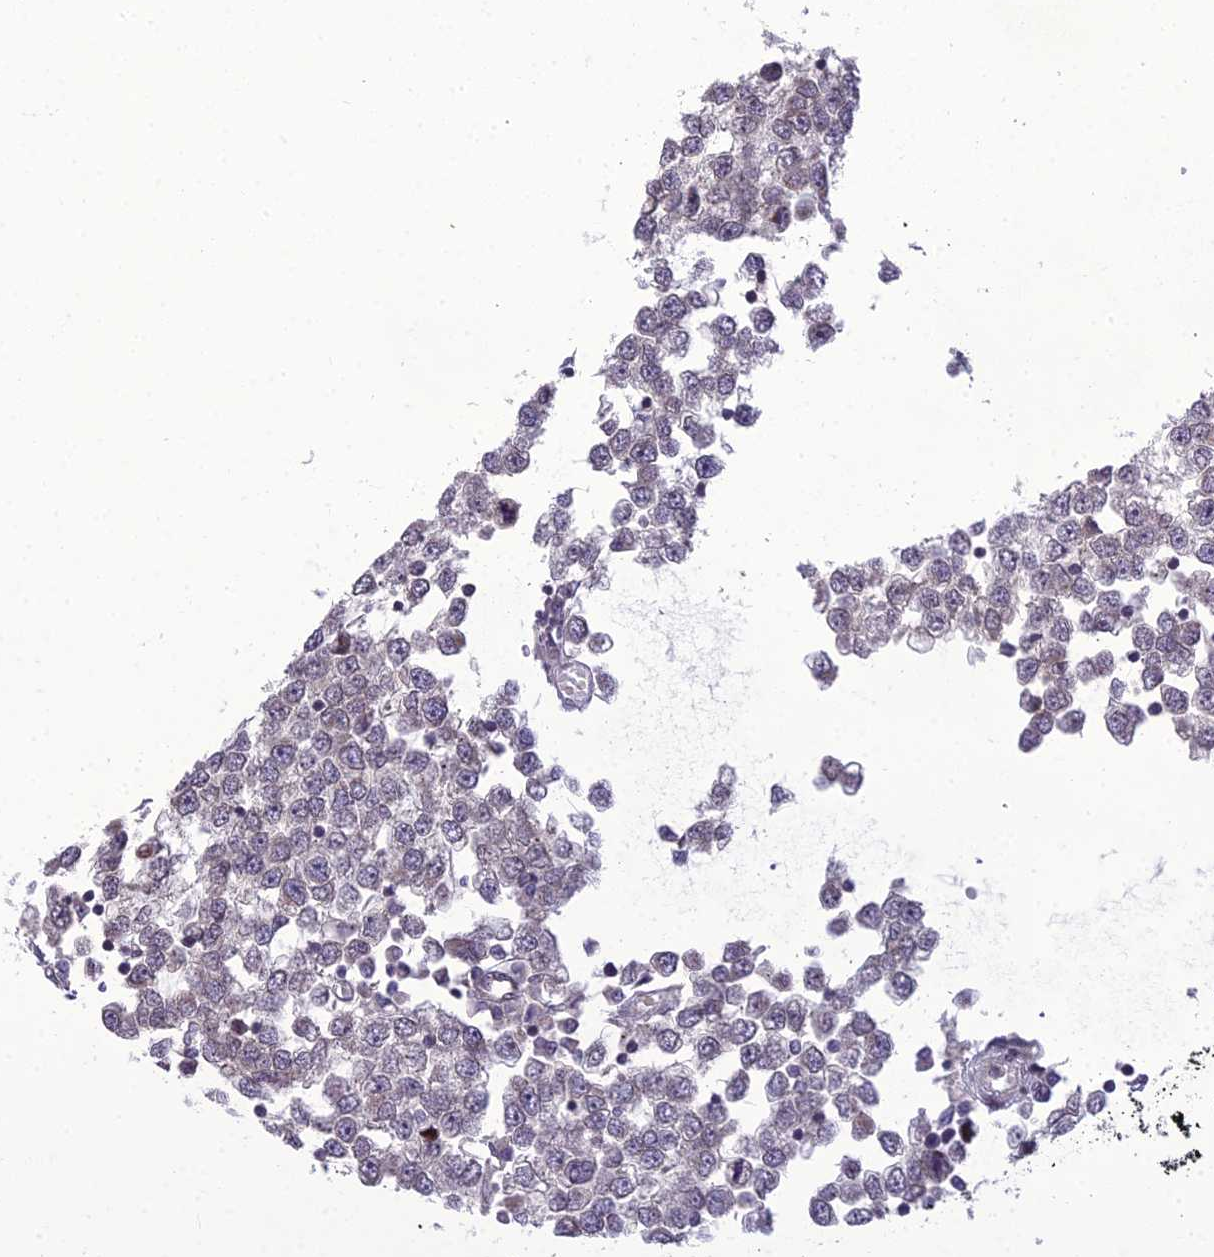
{"staining": {"intensity": "negative", "quantity": "none", "location": "none"}, "tissue": "testis cancer", "cell_type": "Tumor cells", "image_type": "cancer", "snomed": [{"axis": "morphology", "description": "Seminoma, NOS"}, {"axis": "topography", "description": "Testis"}], "caption": "Tumor cells are negative for brown protein staining in testis cancer.", "gene": "DTX2", "patient": {"sex": "male", "age": 65}}